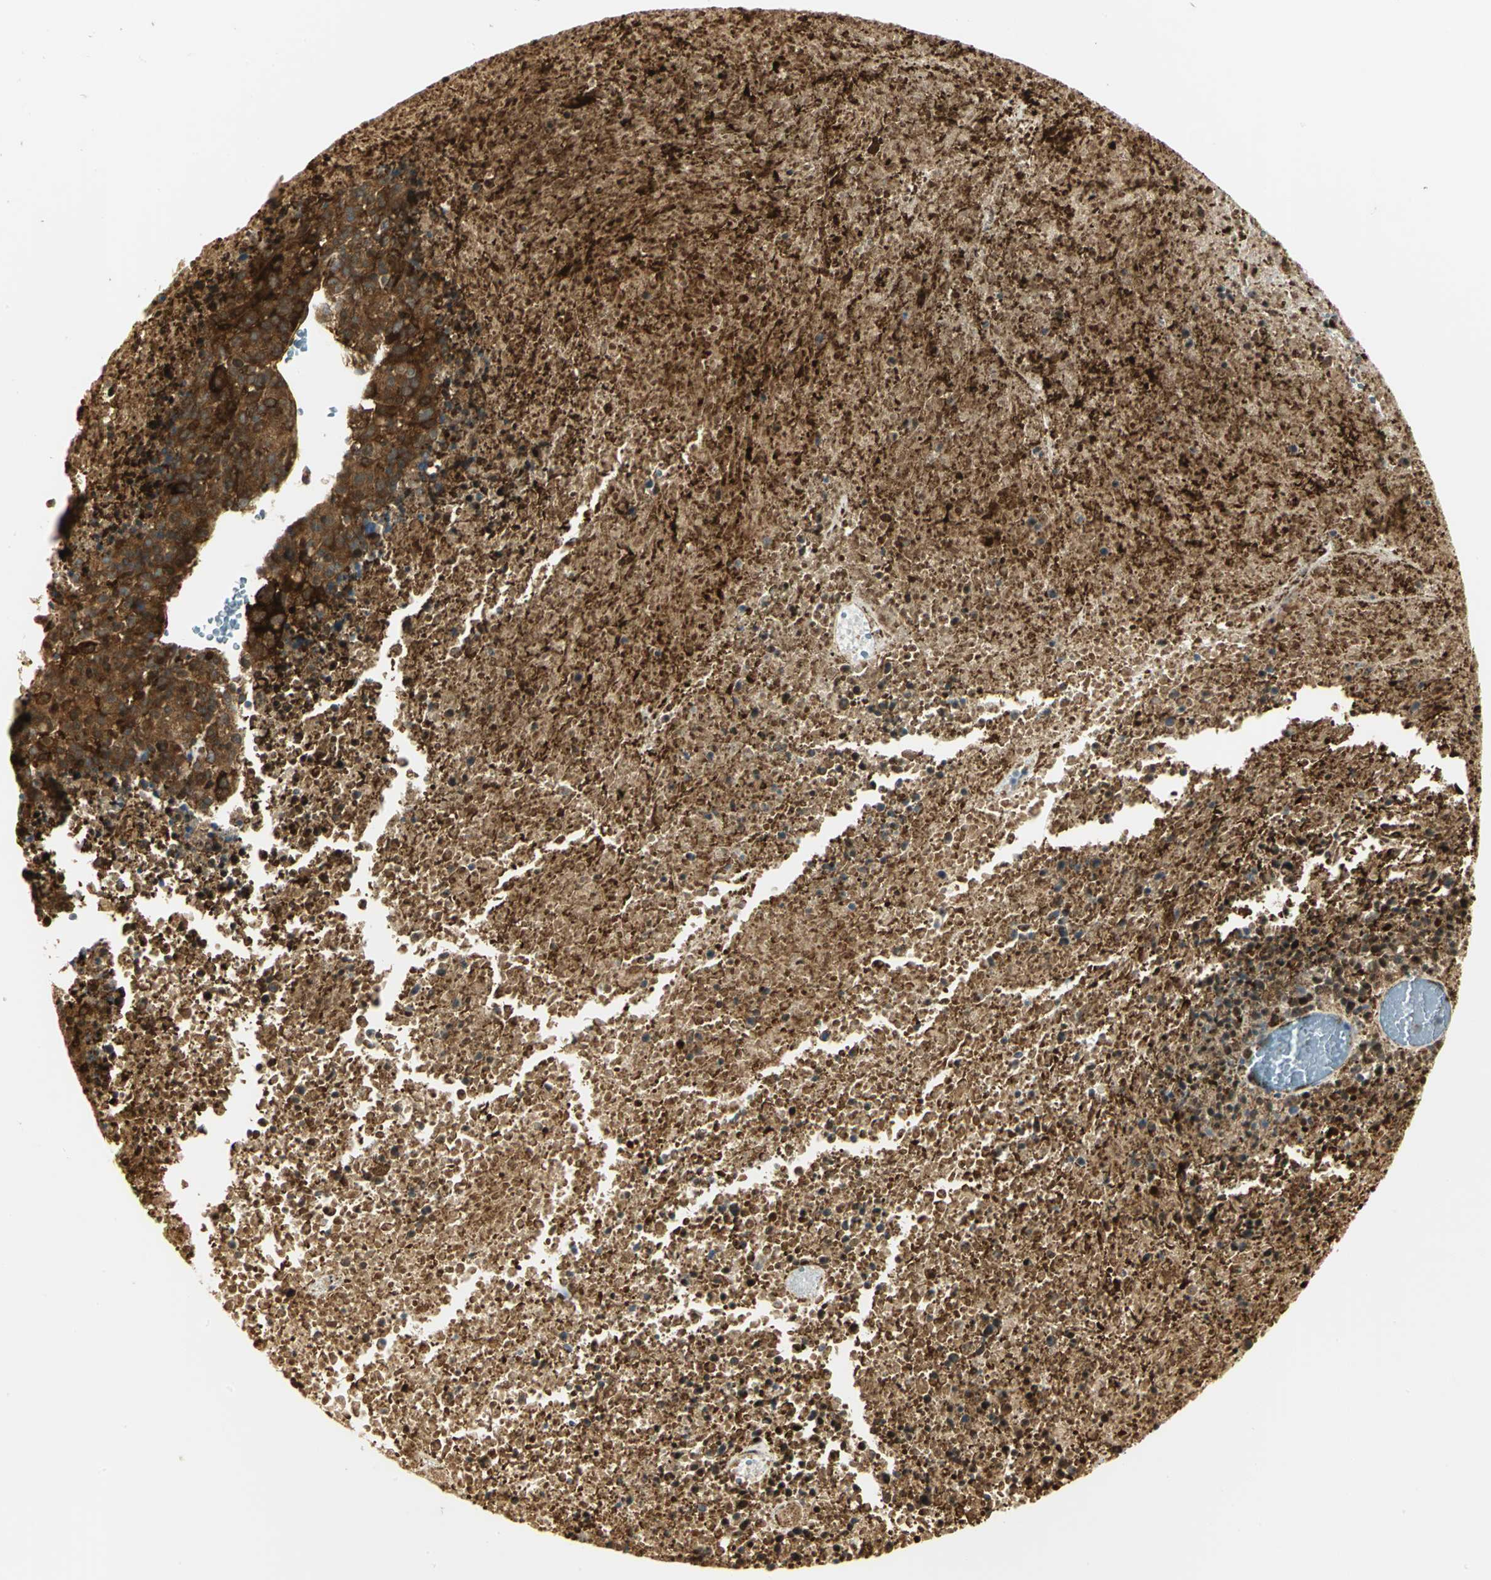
{"staining": {"intensity": "strong", "quantity": ">75%", "location": "cytoplasmic/membranous"}, "tissue": "melanoma", "cell_type": "Tumor cells", "image_type": "cancer", "snomed": [{"axis": "morphology", "description": "Malignant melanoma, Metastatic site"}, {"axis": "topography", "description": "Cerebral cortex"}], "caption": "Malignant melanoma (metastatic site) stained with immunohistochemistry exhibits strong cytoplasmic/membranous expression in approximately >75% of tumor cells. (brown staining indicates protein expression, while blue staining denotes nuclei).", "gene": "EEA1", "patient": {"sex": "female", "age": 52}}